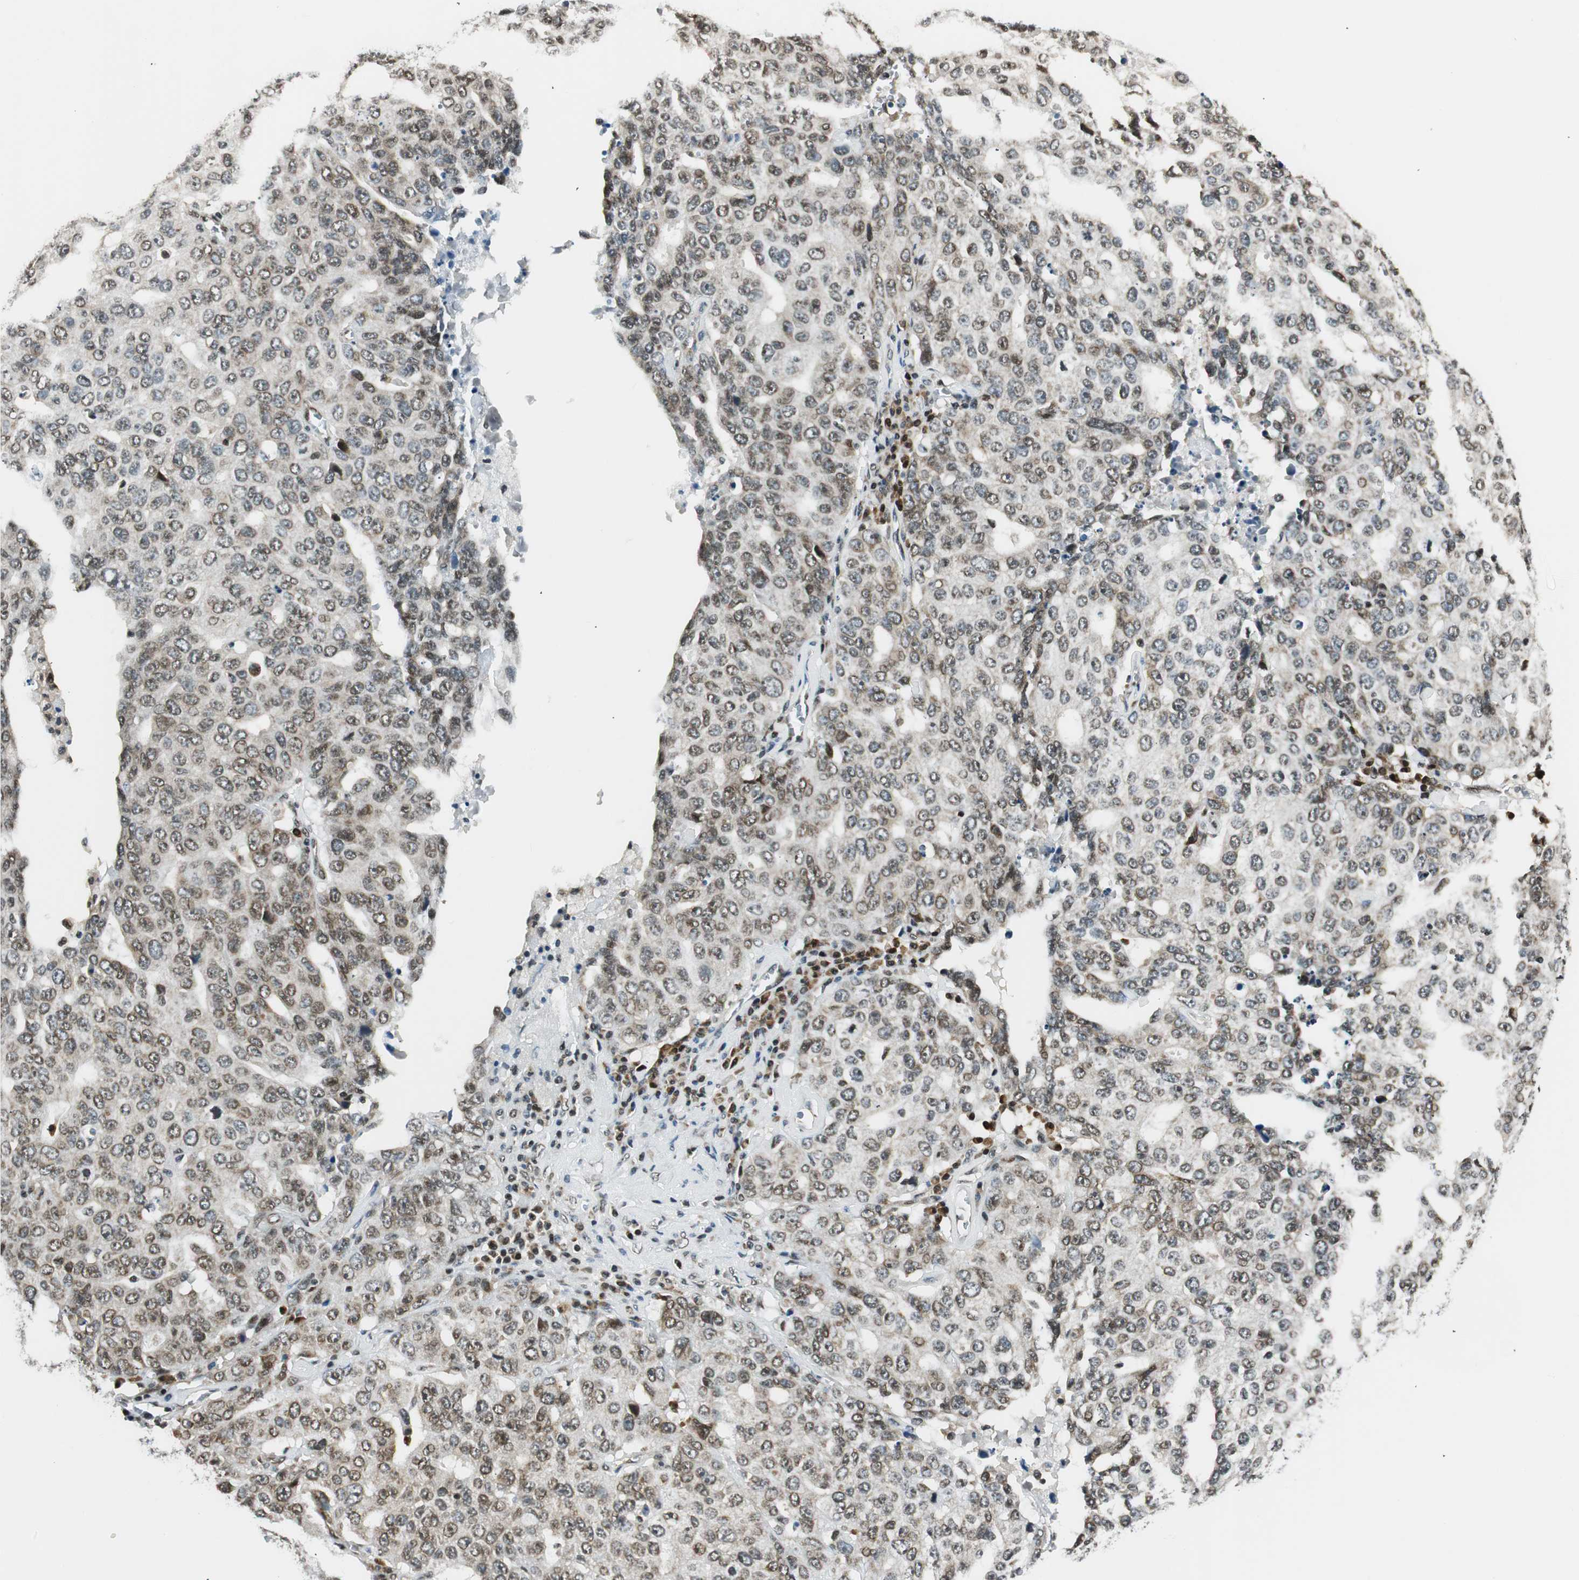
{"staining": {"intensity": "weak", "quantity": ">75%", "location": "cytoplasmic/membranous,nuclear"}, "tissue": "ovarian cancer", "cell_type": "Tumor cells", "image_type": "cancer", "snomed": [{"axis": "morphology", "description": "Carcinoma, endometroid"}, {"axis": "topography", "description": "Ovary"}], "caption": "Human ovarian cancer (endometroid carcinoma) stained with a brown dye displays weak cytoplasmic/membranous and nuclear positive staining in approximately >75% of tumor cells.", "gene": "RING1", "patient": {"sex": "female", "age": 62}}